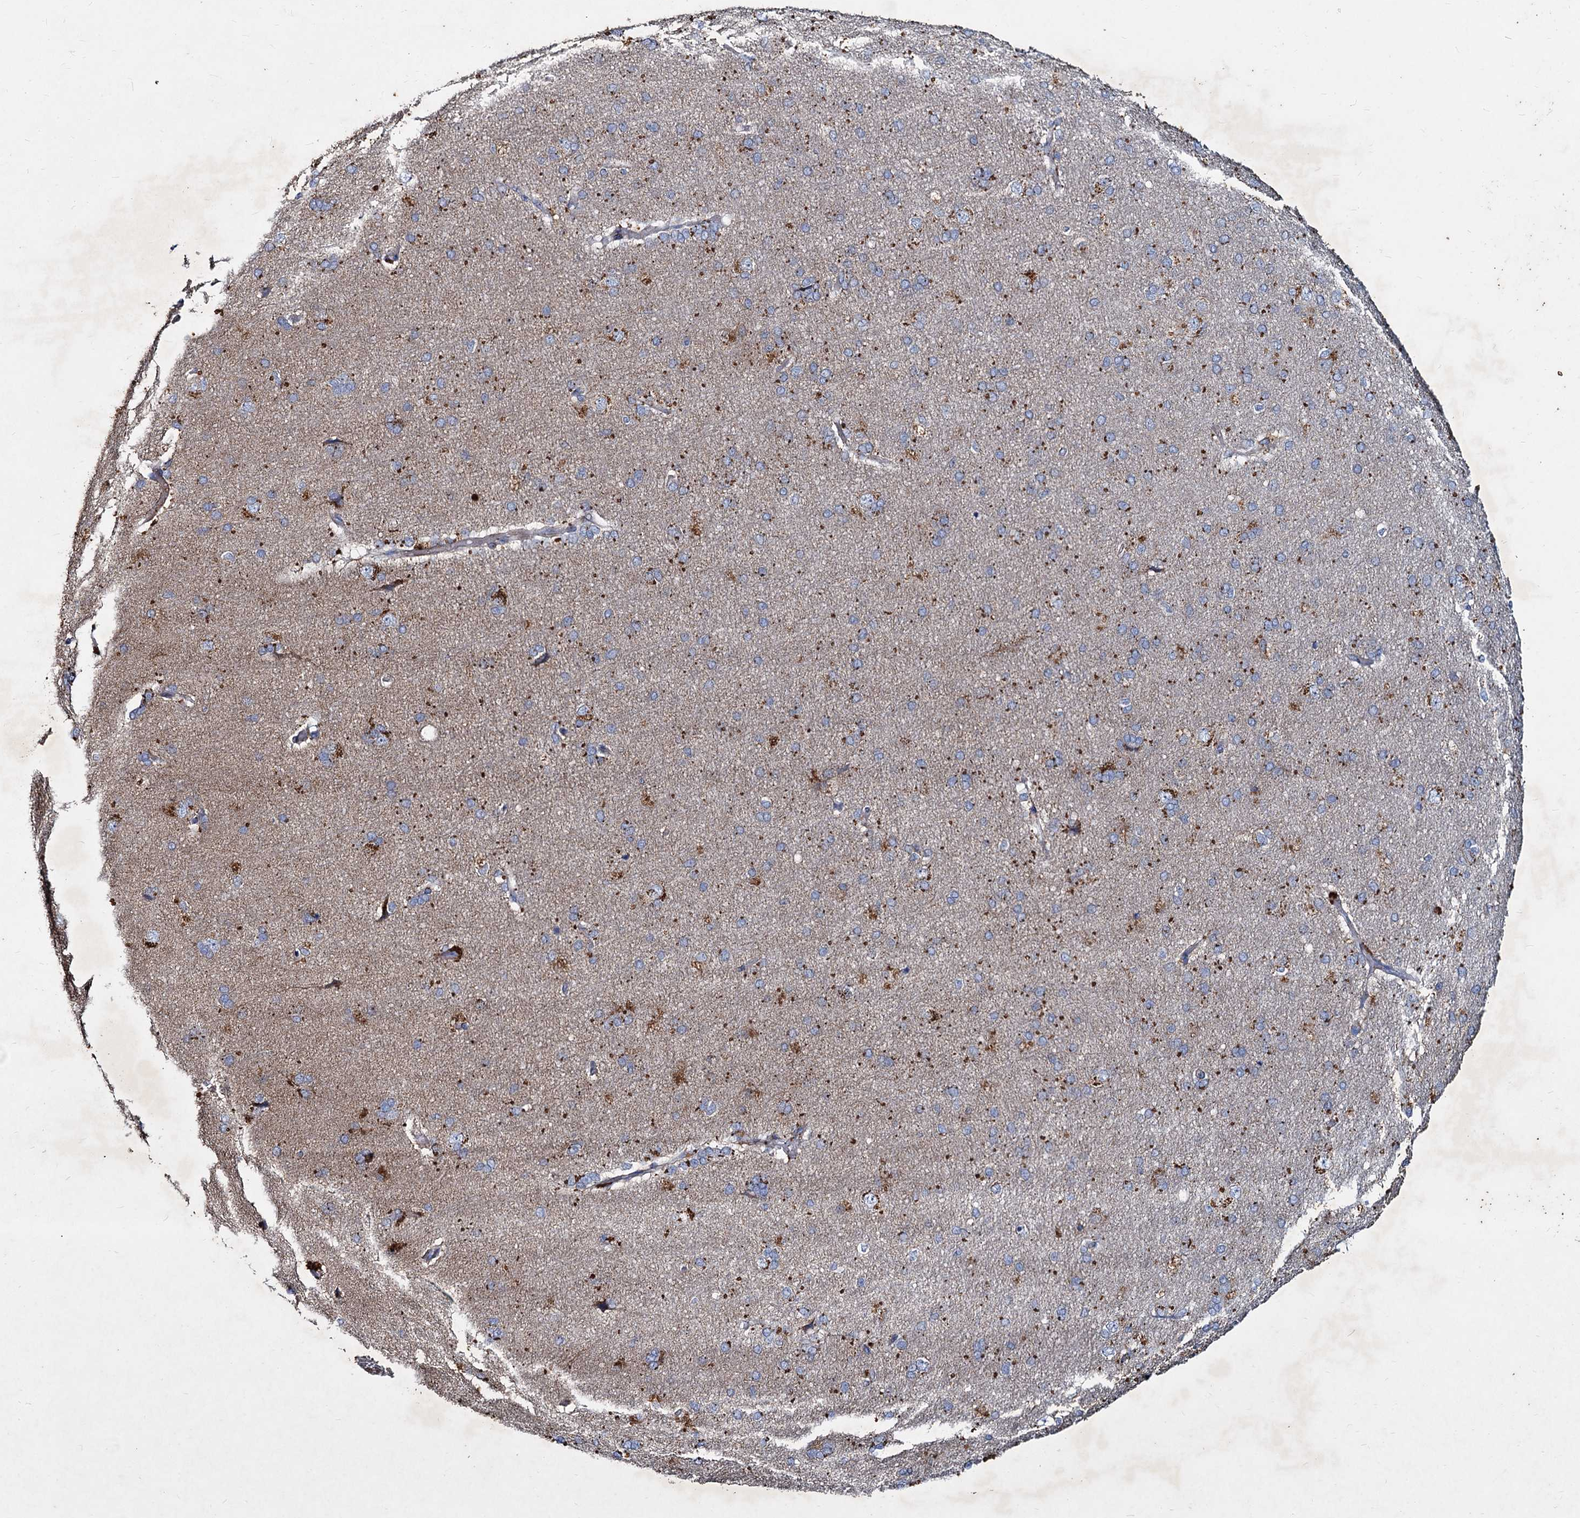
{"staining": {"intensity": "negative", "quantity": "none", "location": "none"}, "tissue": "cerebral cortex", "cell_type": "Endothelial cells", "image_type": "normal", "snomed": [{"axis": "morphology", "description": "Normal tissue, NOS"}, {"axis": "topography", "description": "Cerebral cortex"}], "caption": "Endothelial cells are negative for brown protein staining in benign cerebral cortex. The staining is performed using DAB (3,3'-diaminobenzidine) brown chromogen with nuclei counter-stained in using hematoxylin.", "gene": "AGBL4", "patient": {"sex": "male", "age": 62}}